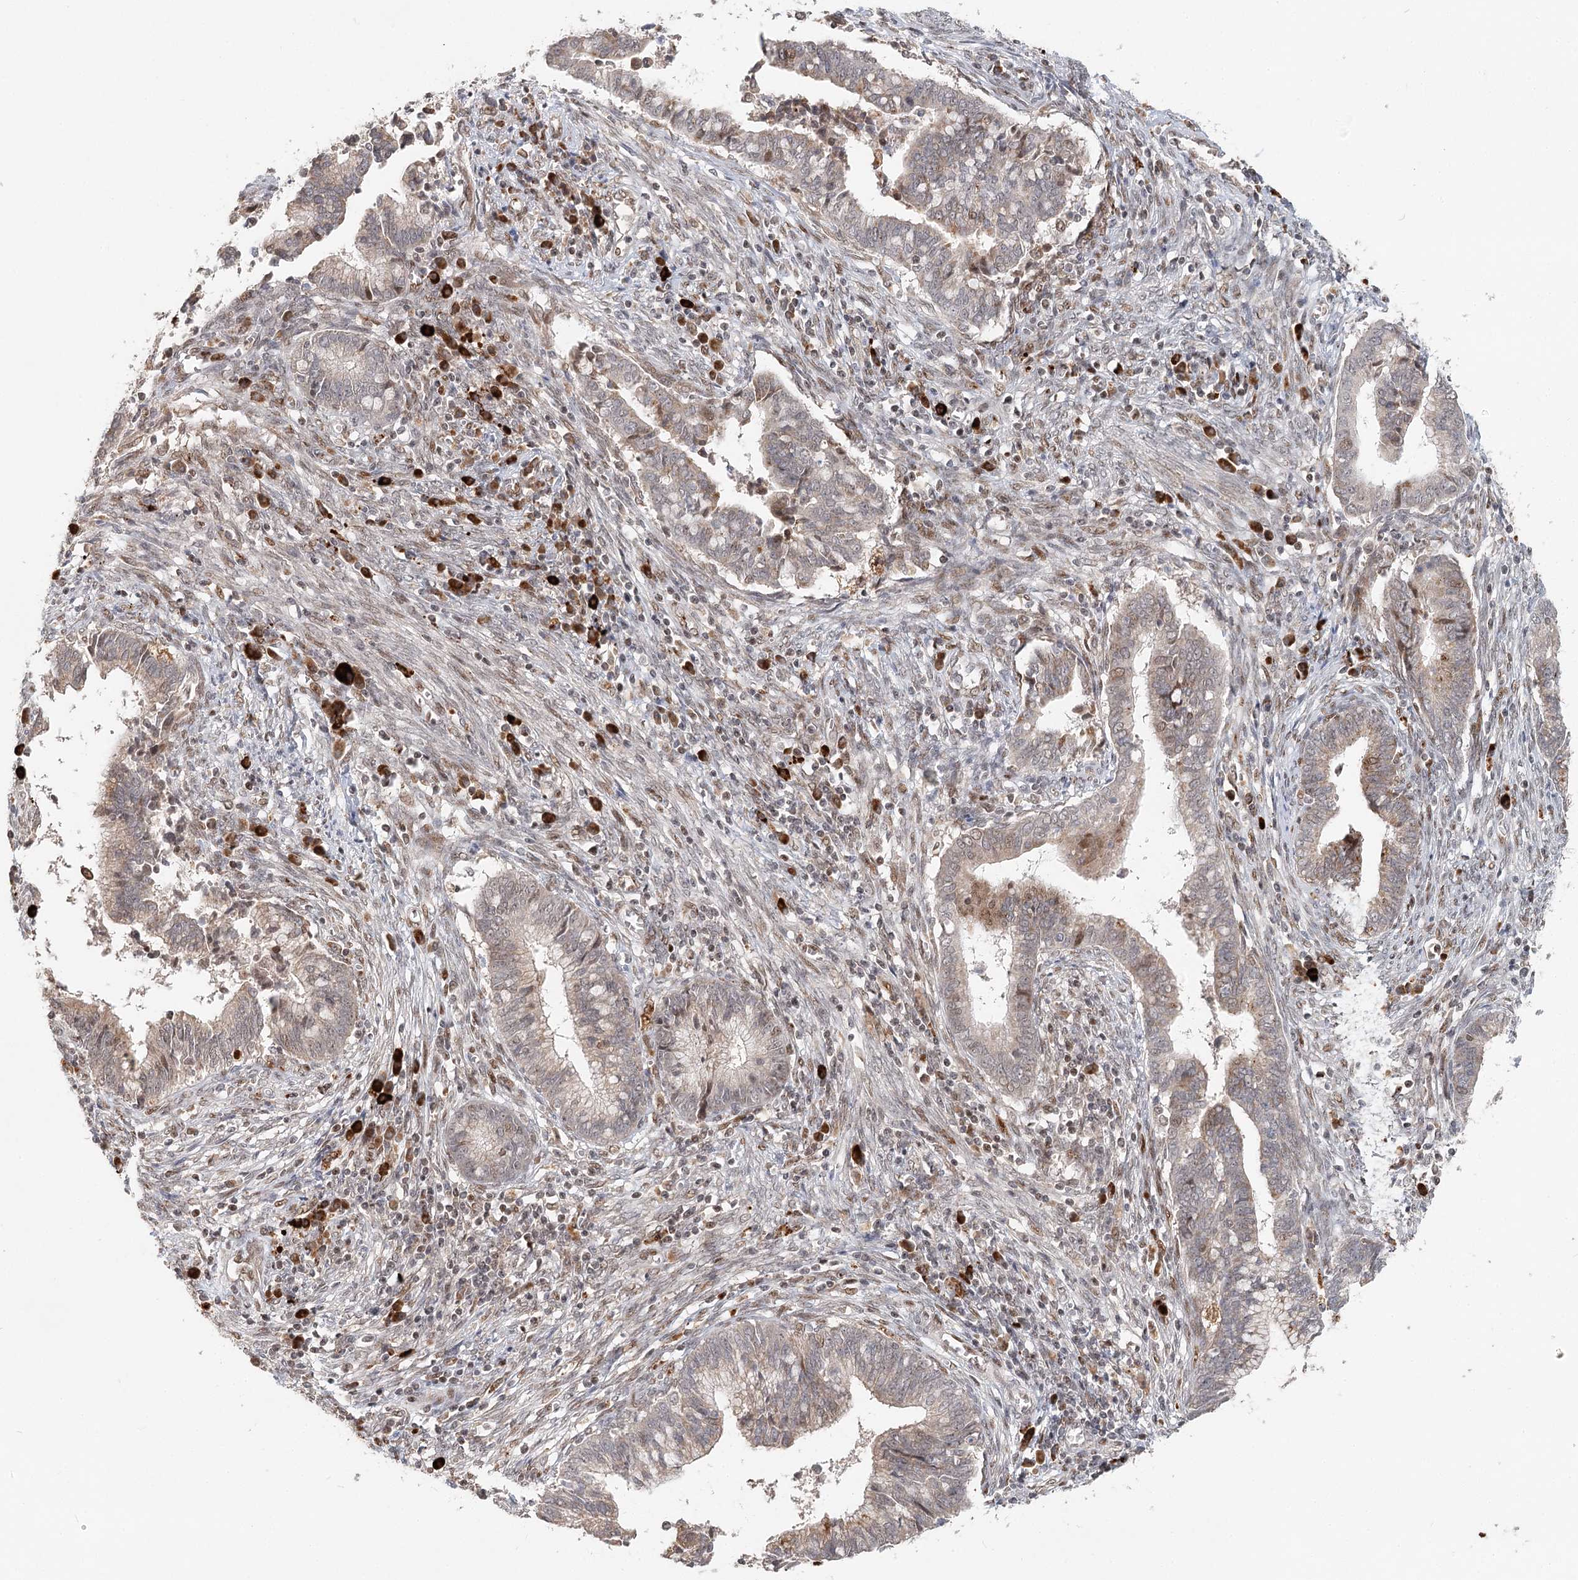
{"staining": {"intensity": "moderate", "quantity": "25%-75%", "location": "cytoplasmic/membranous,nuclear"}, "tissue": "cervical cancer", "cell_type": "Tumor cells", "image_type": "cancer", "snomed": [{"axis": "morphology", "description": "Adenocarcinoma, NOS"}, {"axis": "topography", "description": "Cervix"}], "caption": "A medium amount of moderate cytoplasmic/membranous and nuclear expression is present in about 25%-75% of tumor cells in cervical cancer tissue.", "gene": "BNIP5", "patient": {"sex": "female", "age": 44}}